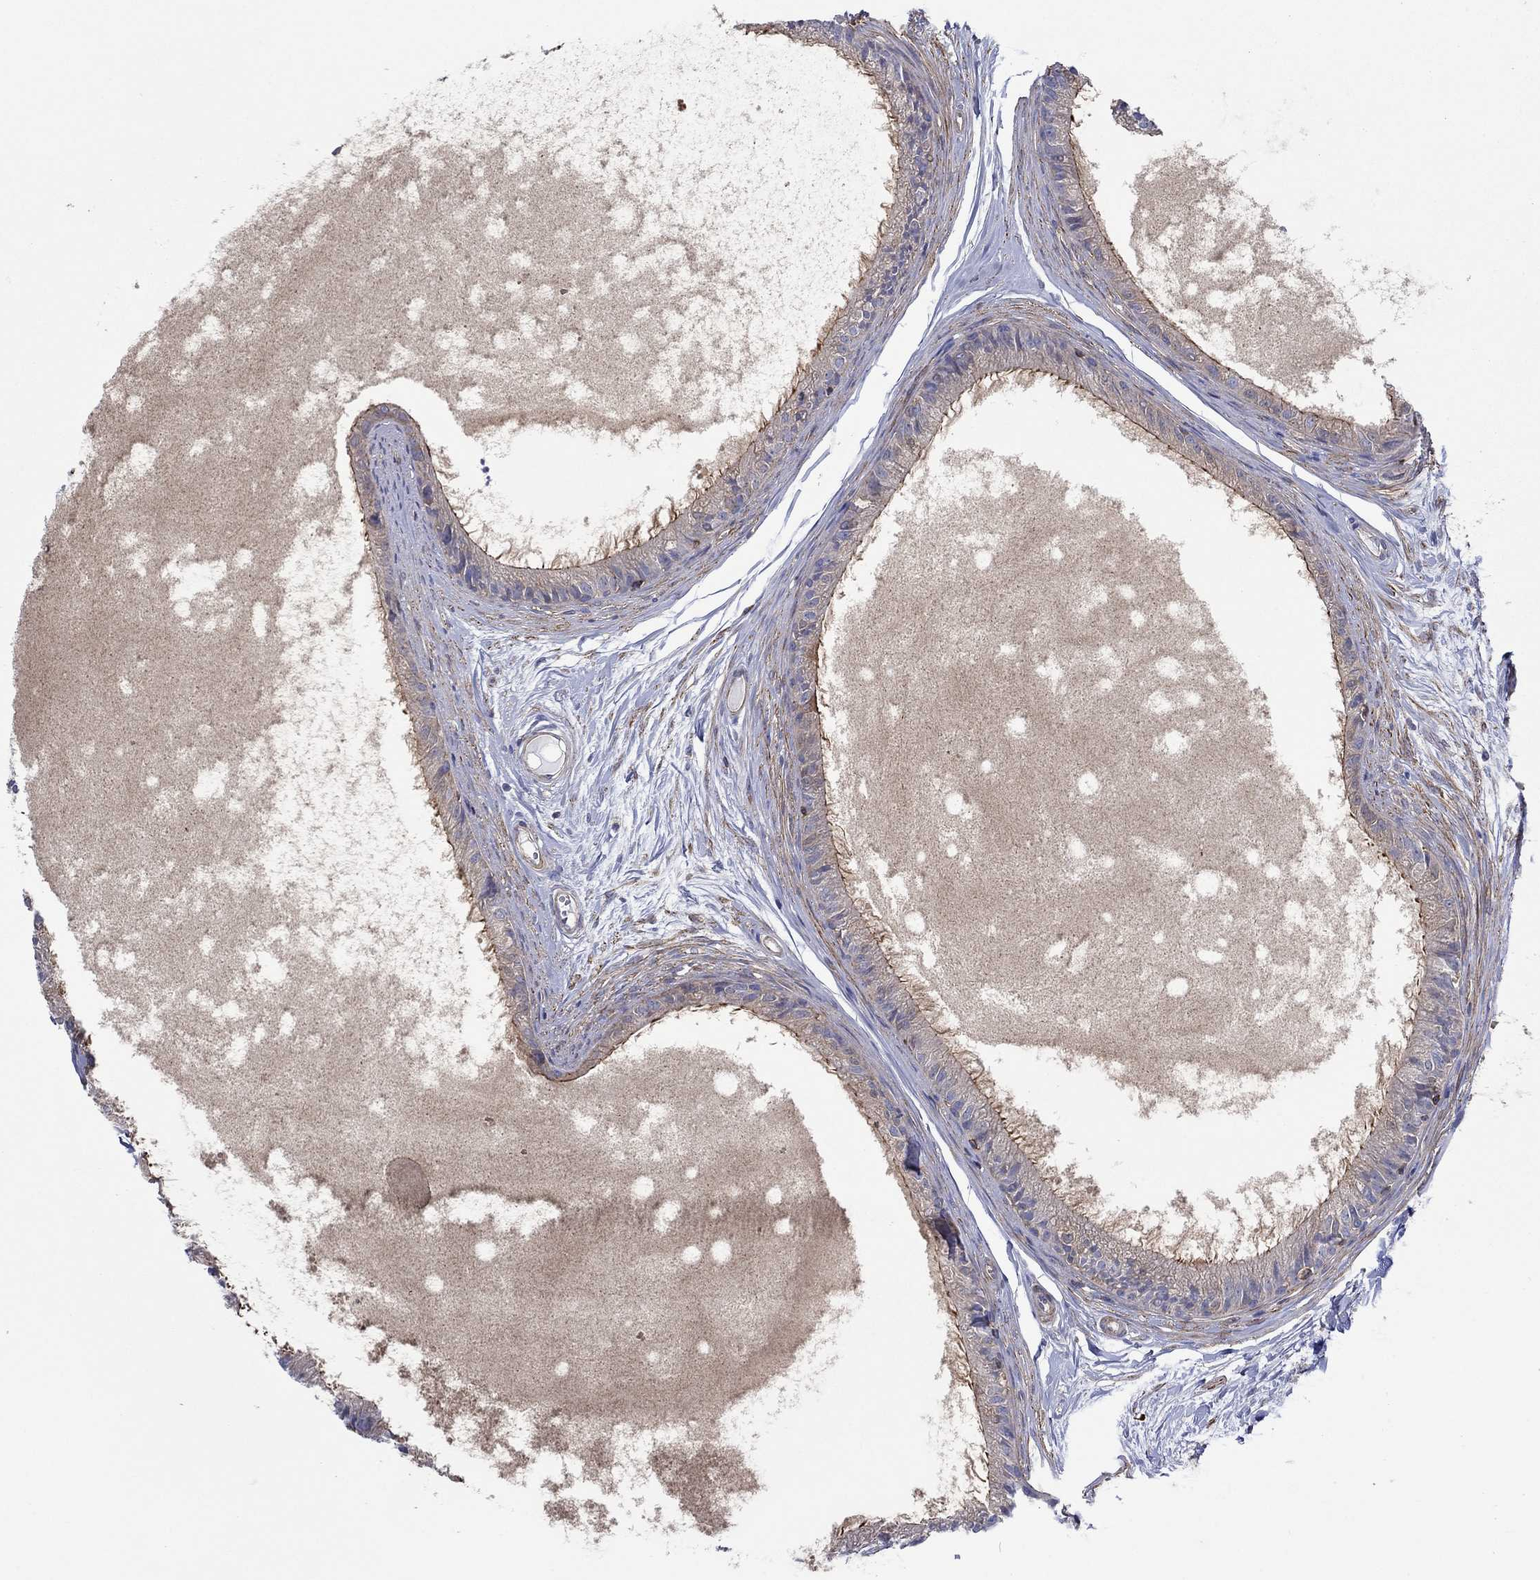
{"staining": {"intensity": "strong", "quantity": "<25%", "location": "cytoplasmic/membranous"}, "tissue": "epididymis", "cell_type": "Glandular cells", "image_type": "normal", "snomed": [{"axis": "morphology", "description": "Normal tissue, NOS"}, {"axis": "topography", "description": "Epididymis"}], "caption": "An IHC histopathology image of benign tissue is shown. Protein staining in brown highlights strong cytoplasmic/membranous positivity in epididymis within glandular cells. (IHC, brightfield microscopy, high magnification).", "gene": "PAG1", "patient": {"sex": "male", "age": 51}}